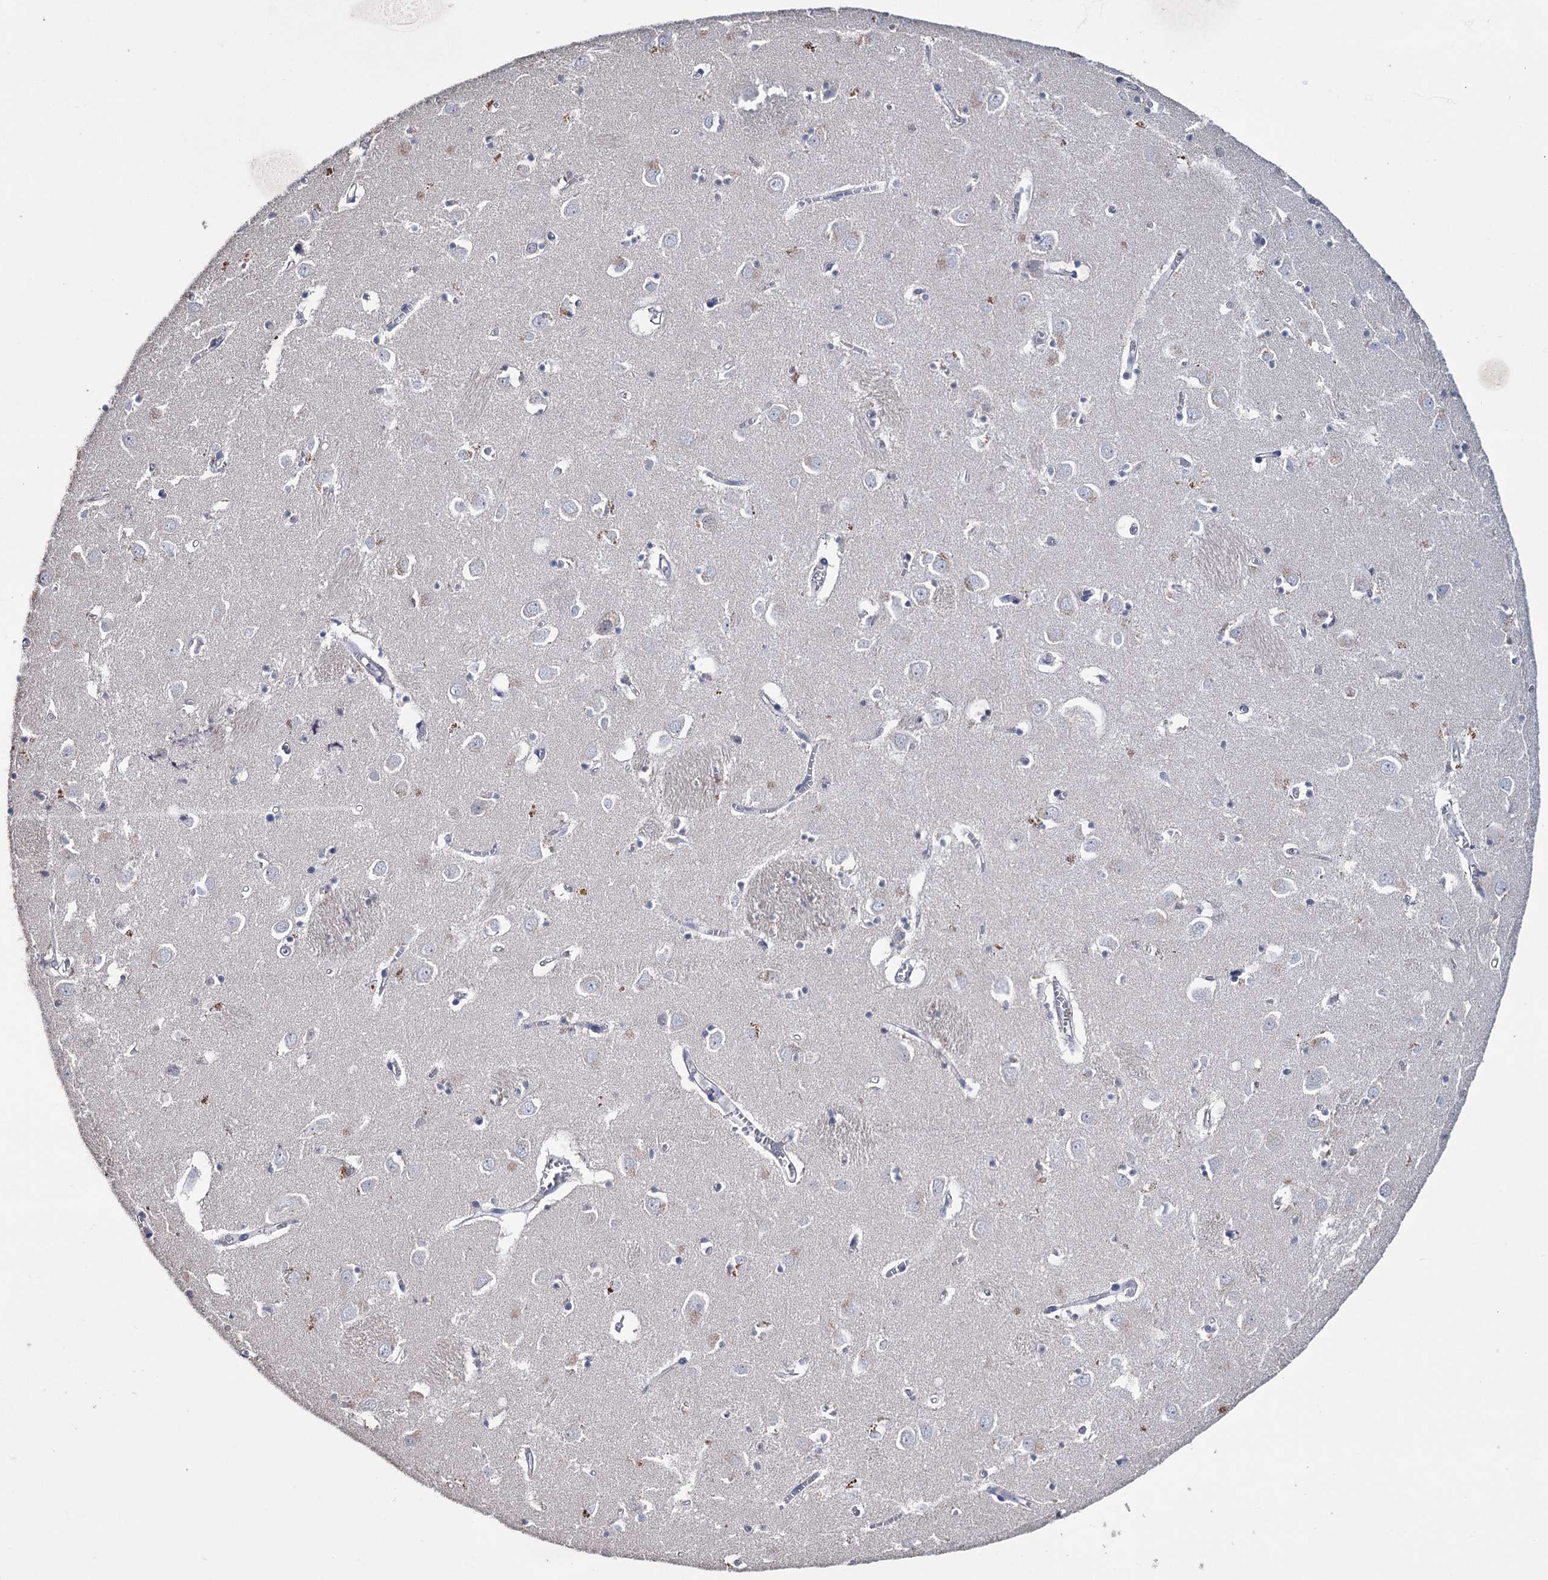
{"staining": {"intensity": "negative", "quantity": "none", "location": "none"}, "tissue": "caudate", "cell_type": "Glial cells", "image_type": "normal", "snomed": [{"axis": "morphology", "description": "Normal tissue, NOS"}, {"axis": "topography", "description": "Lateral ventricle wall"}], "caption": "Caudate stained for a protein using IHC demonstrates no expression glial cells.", "gene": "EPB41L5", "patient": {"sex": "male", "age": 70}}